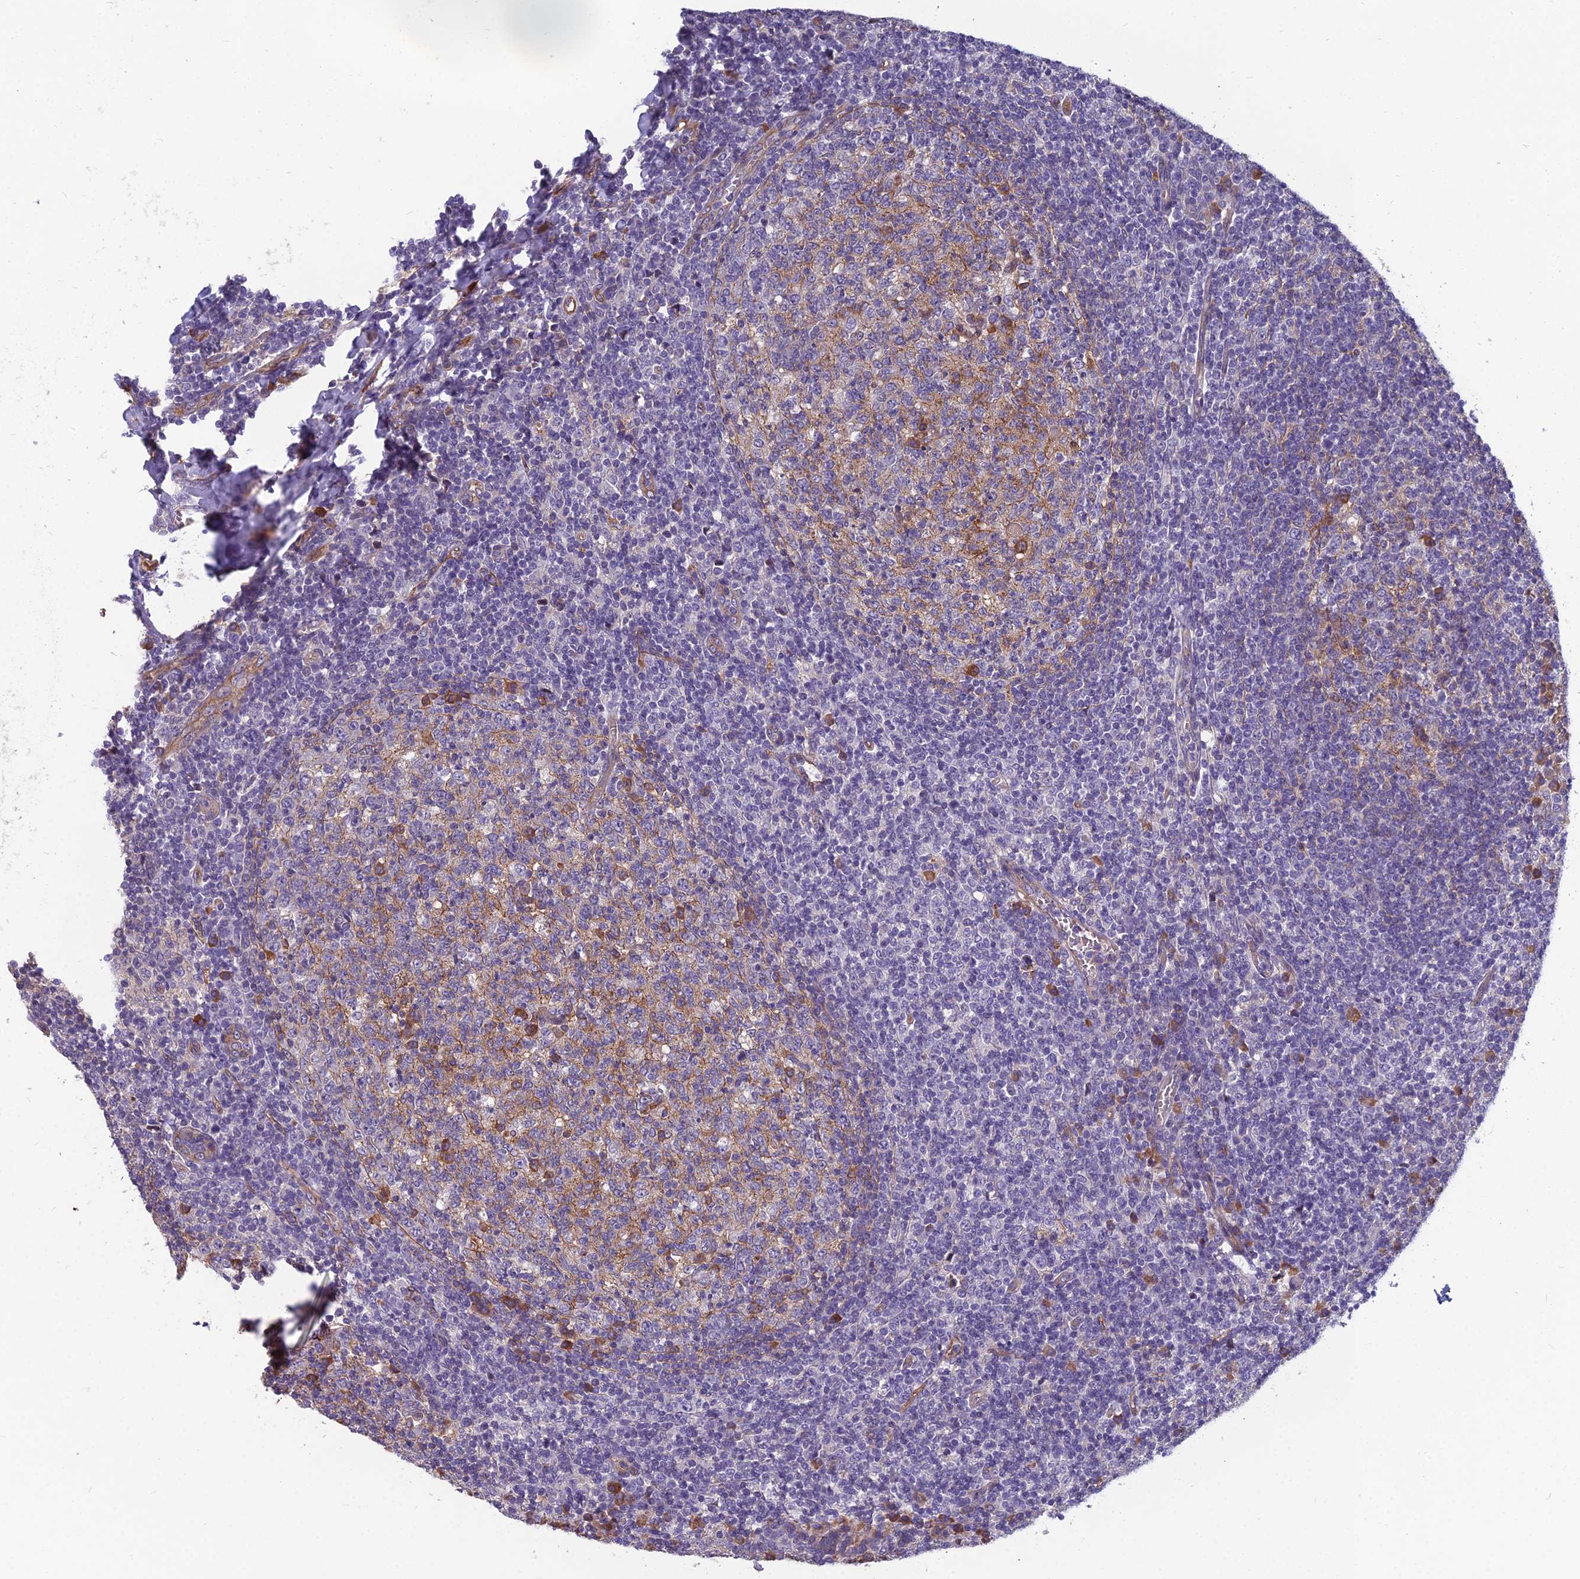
{"staining": {"intensity": "moderate", "quantity": "<25%", "location": "cytoplasmic/membranous"}, "tissue": "tonsil", "cell_type": "Germinal center cells", "image_type": "normal", "snomed": [{"axis": "morphology", "description": "Normal tissue, NOS"}, {"axis": "topography", "description": "Tonsil"}], "caption": "Immunohistochemical staining of benign tonsil reveals moderate cytoplasmic/membranous protein expression in approximately <25% of germinal center cells. The staining was performed using DAB (3,3'-diaminobenzidine) to visualize the protein expression in brown, while the nuclei were stained in blue with hematoxylin (Magnification: 20x).", "gene": "TSPAN15", "patient": {"sex": "female", "age": 19}}